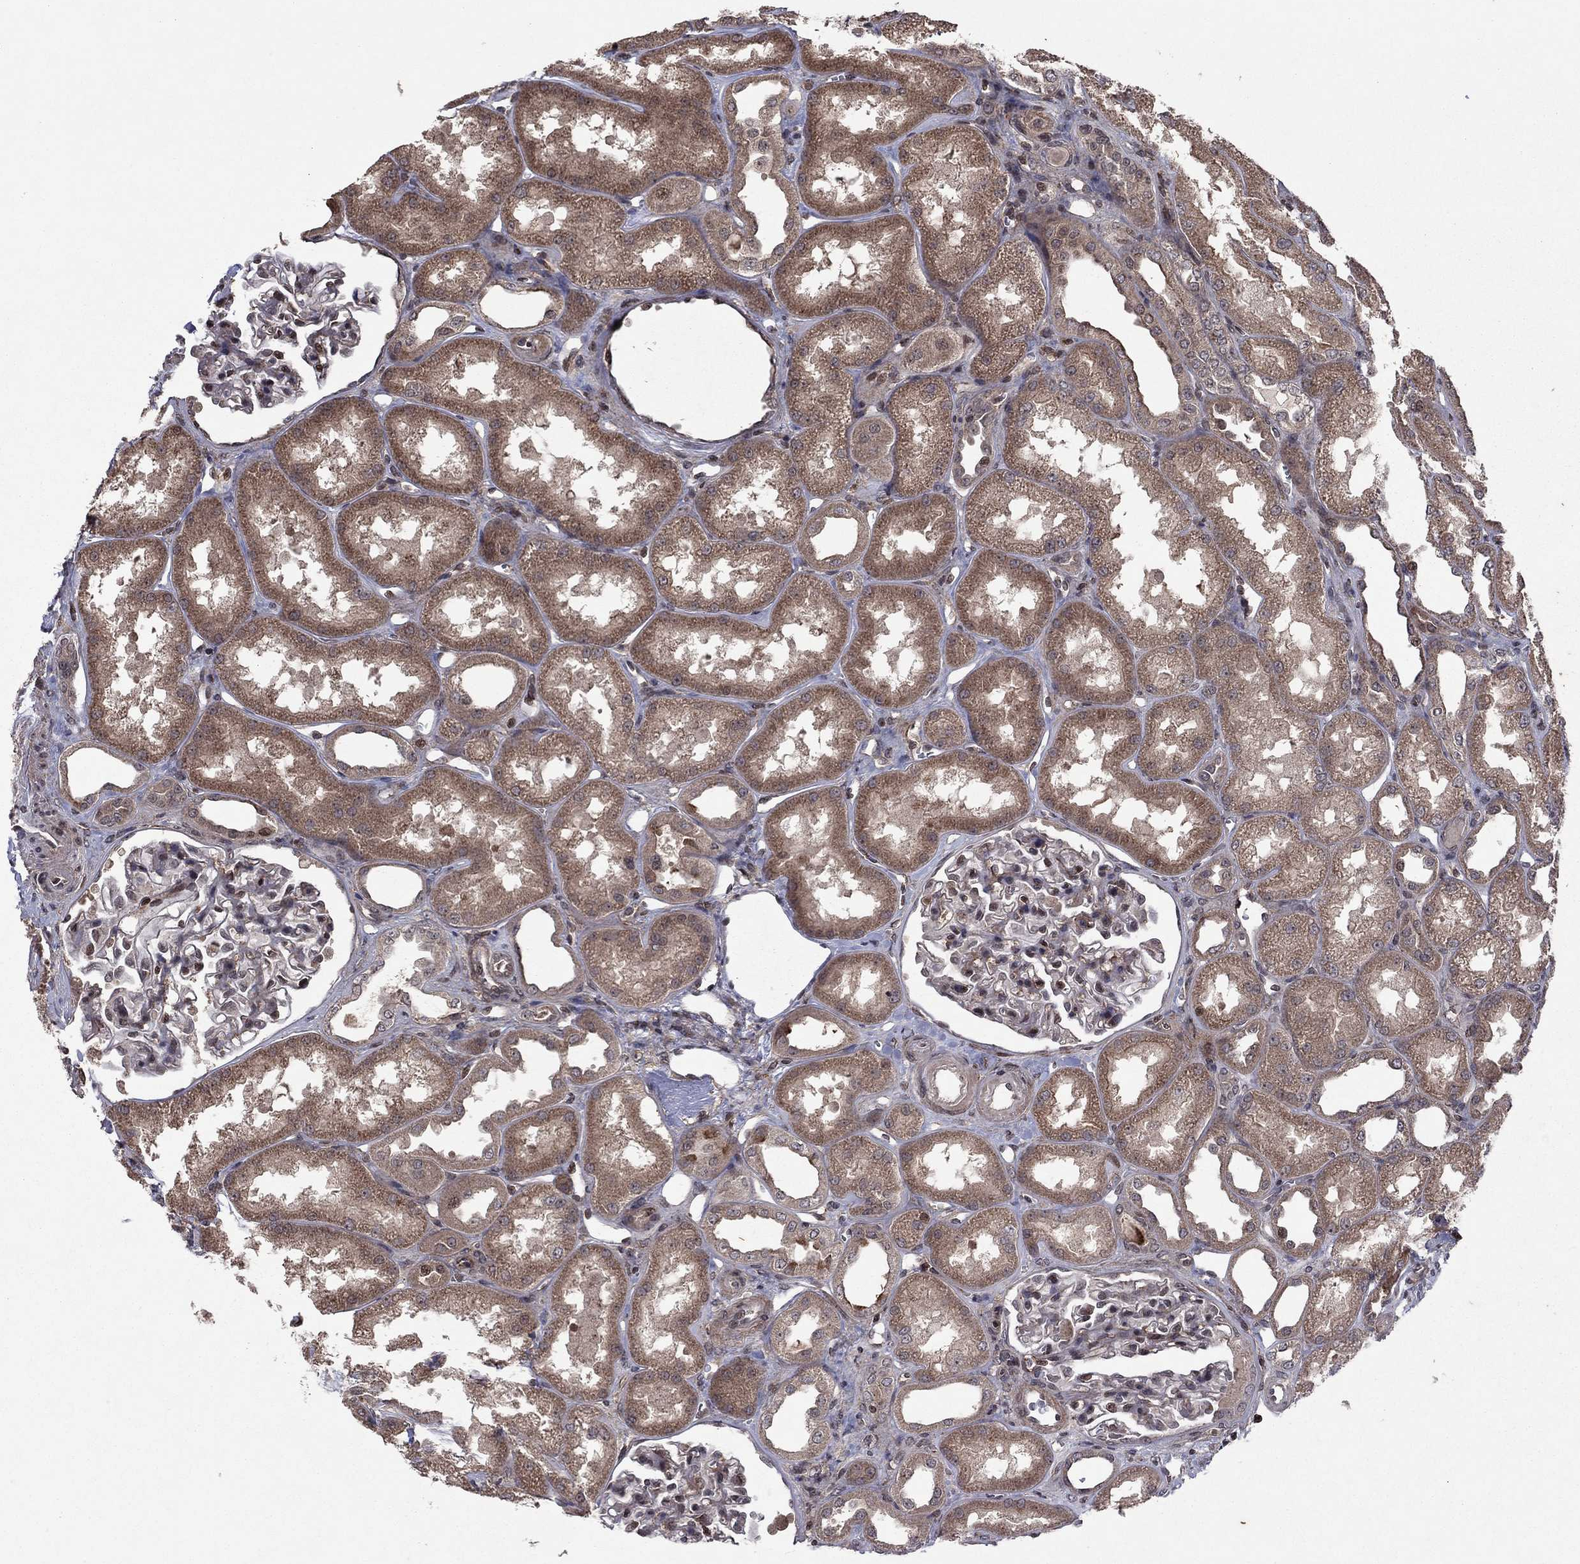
{"staining": {"intensity": "negative", "quantity": "none", "location": "none"}, "tissue": "kidney", "cell_type": "Cells in glomeruli", "image_type": "normal", "snomed": [{"axis": "morphology", "description": "Normal tissue, NOS"}, {"axis": "topography", "description": "Kidney"}], "caption": "The image shows no significant staining in cells in glomeruli of kidney. The staining is performed using DAB brown chromogen with nuclei counter-stained in using hematoxylin.", "gene": "SORBS1", "patient": {"sex": "male", "age": 61}}